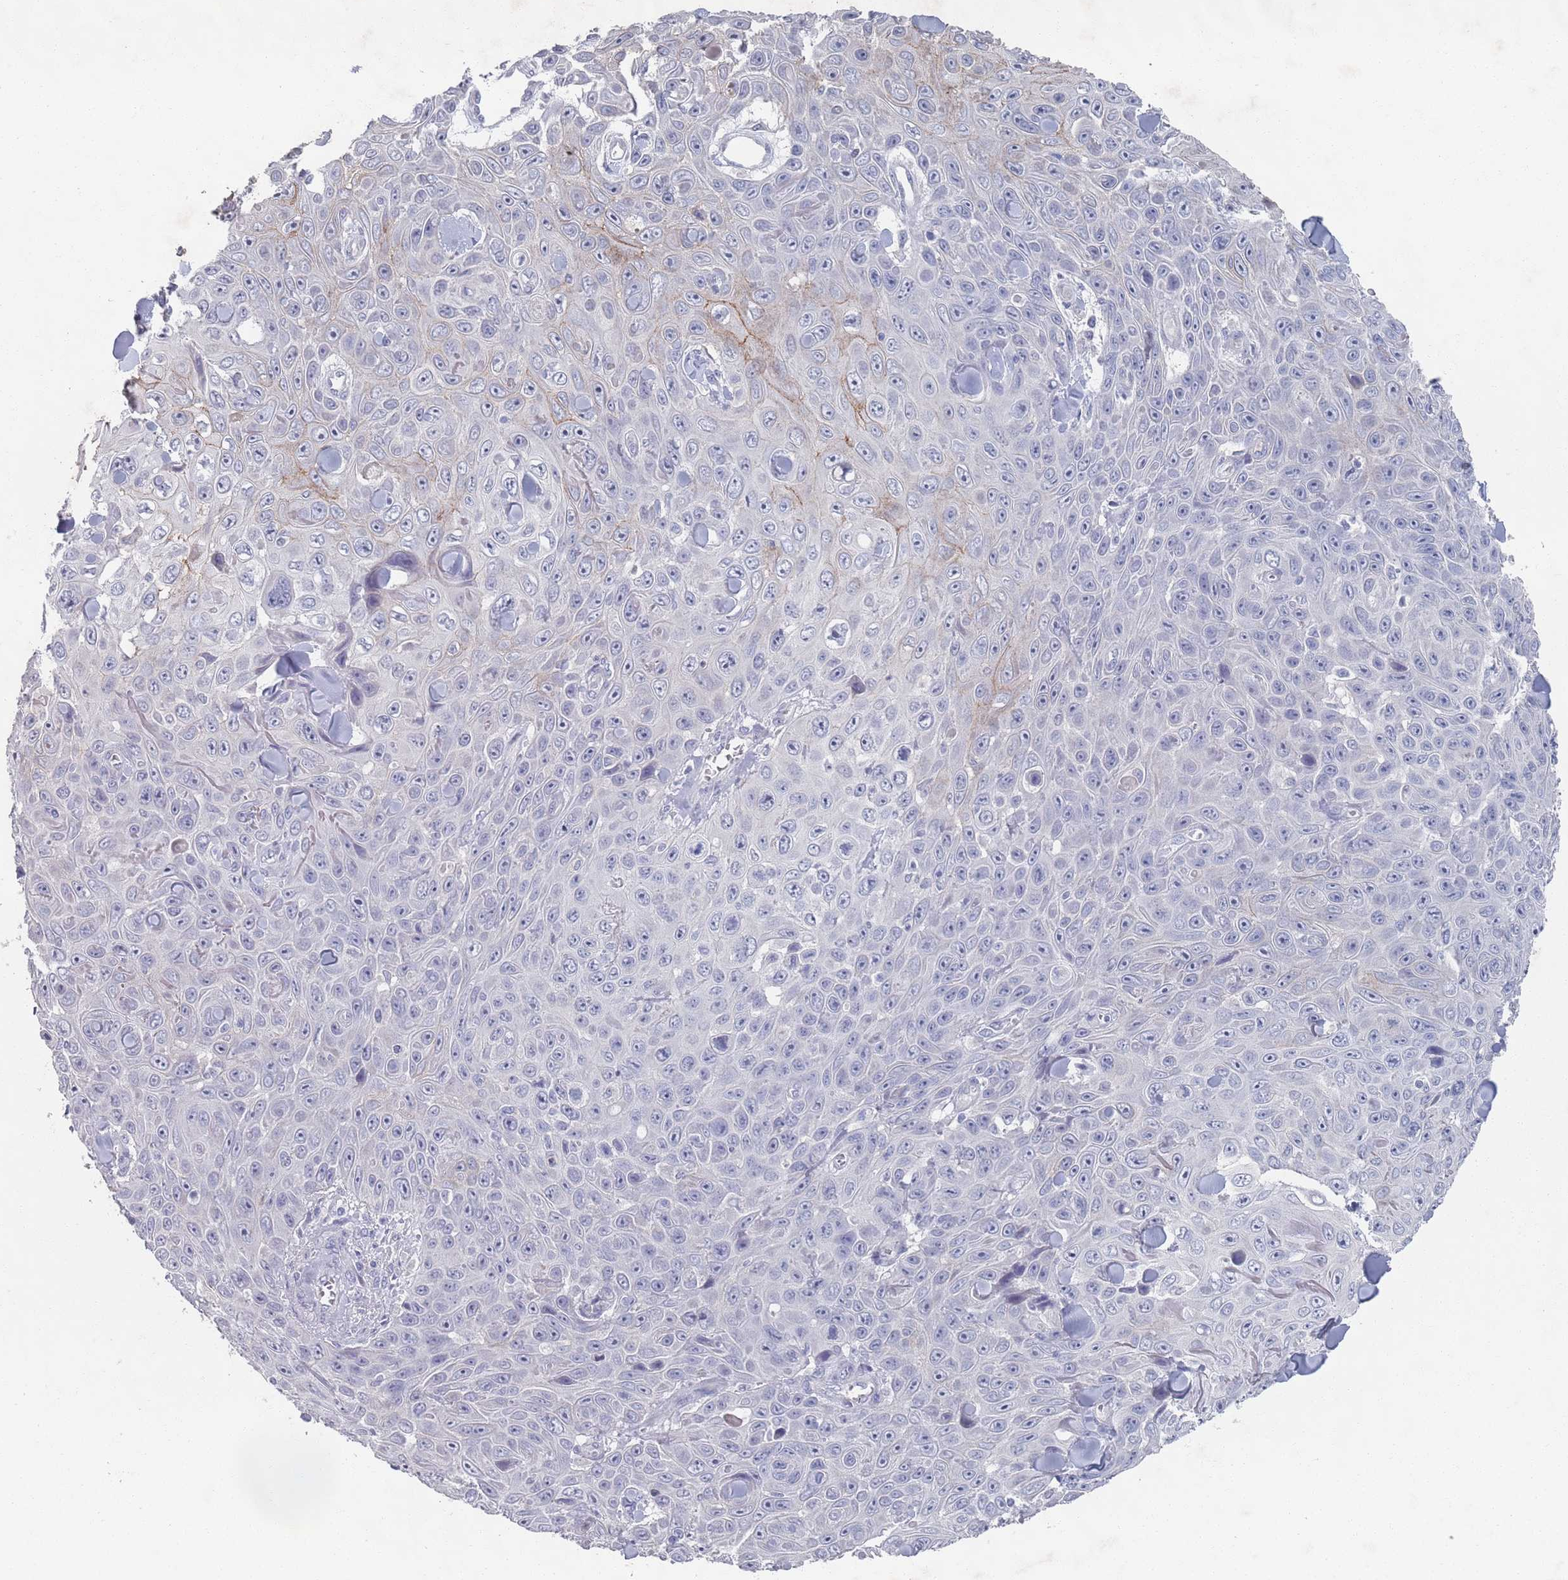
{"staining": {"intensity": "negative", "quantity": "none", "location": "none"}, "tissue": "skin cancer", "cell_type": "Tumor cells", "image_type": "cancer", "snomed": [{"axis": "morphology", "description": "Squamous cell carcinoma, NOS"}, {"axis": "topography", "description": "Skin"}], "caption": "Skin cancer stained for a protein using immunohistochemistry exhibits no expression tumor cells.", "gene": "PROM2", "patient": {"sex": "male", "age": 82}}